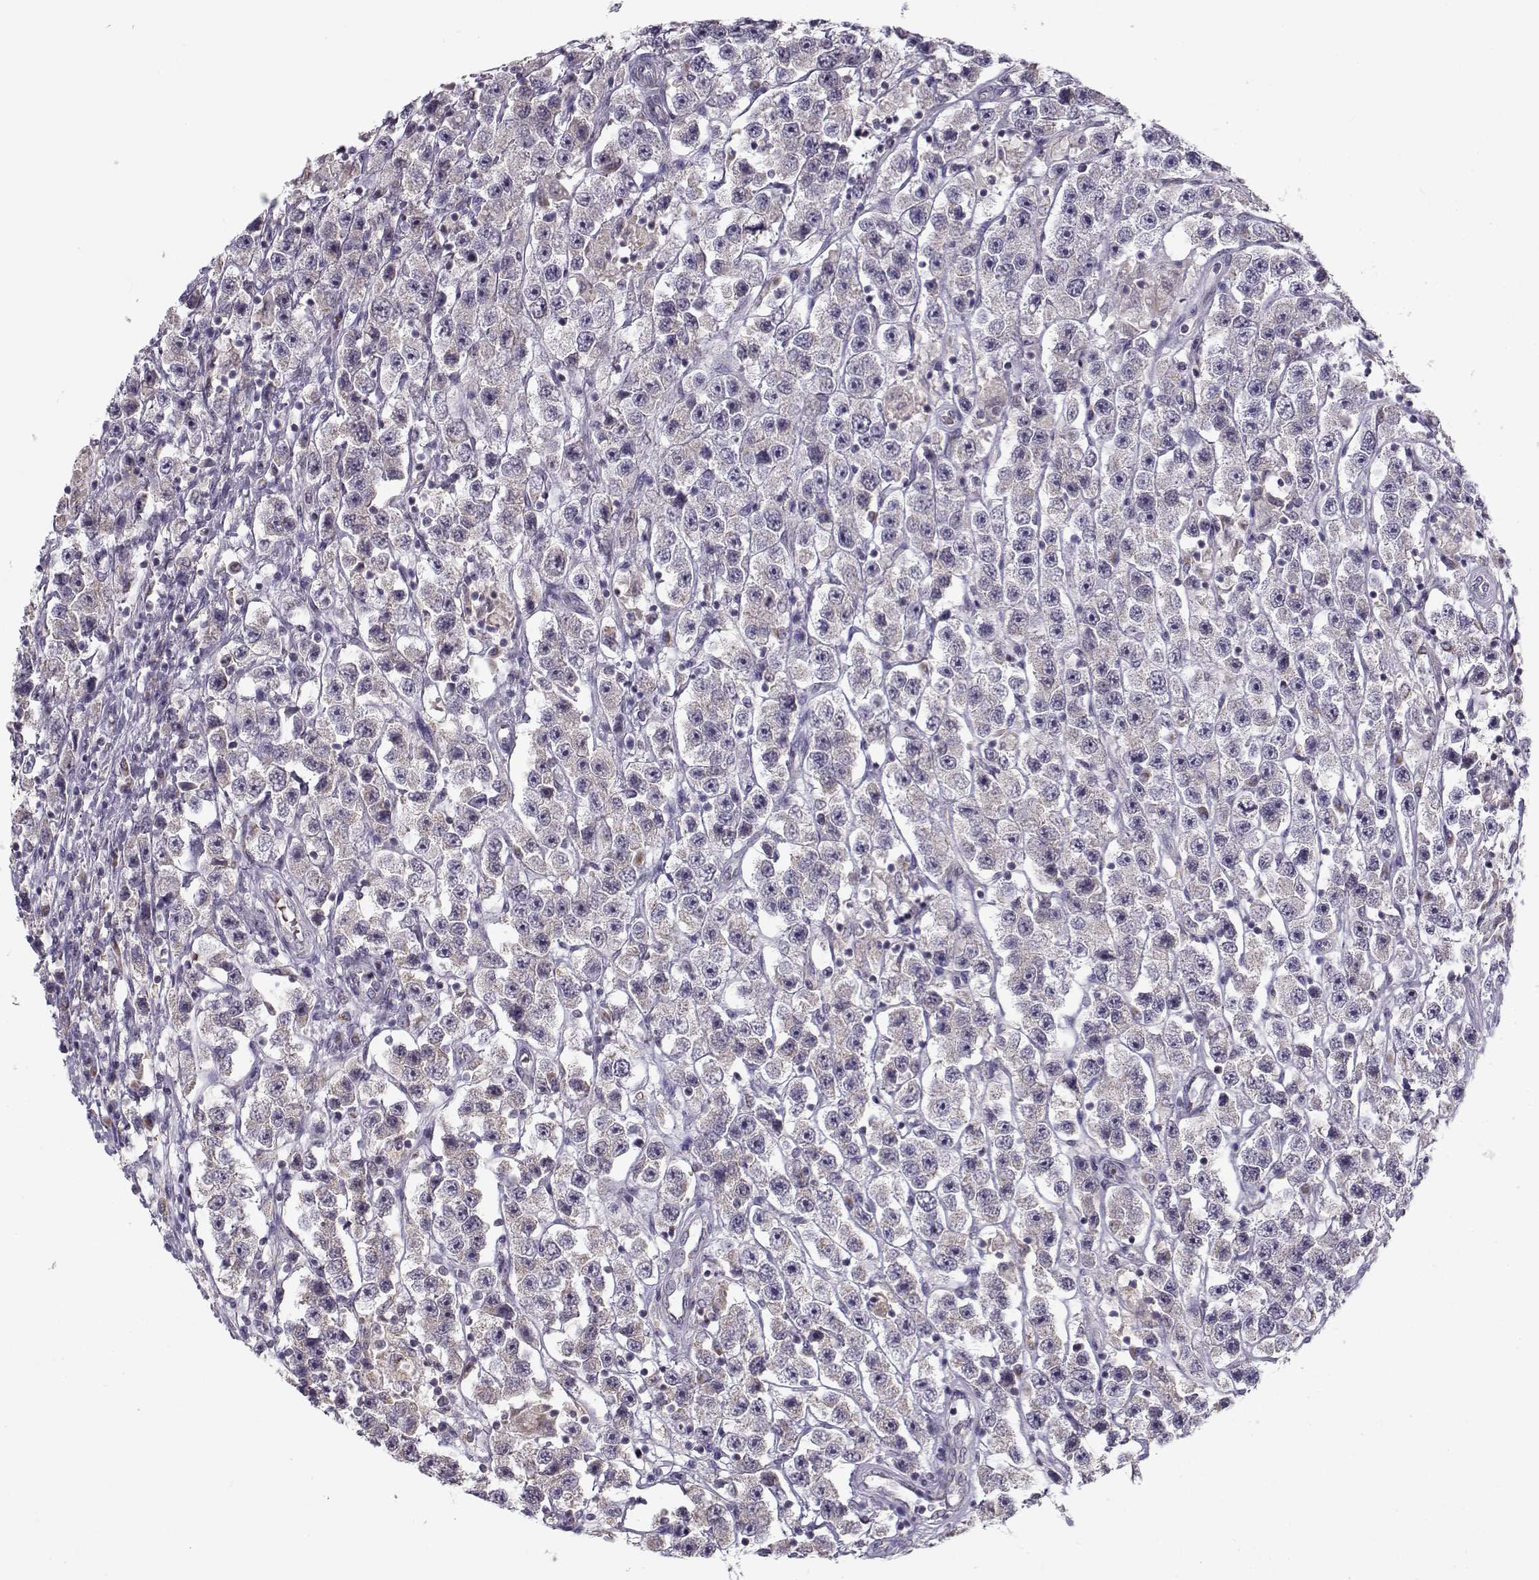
{"staining": {"intensity": "negative", "quantity": "none", "location": "none"}, "tissue": "testis cancer", "cell_type": "Tumor cells", "image_type": "cancer", "snomed": [{"axis": "morphology", "description": "Seminoma, NOS"}, {"axis": "topography", "description": "Testis"}], "caption": "Tumor cells show no significant staining in testis cancer (seminoma). The staining was performed using DAB (3,3'-diaminobenzidine) to visualize the protein expression in brown, while the nuclei were stained in blue with hematoxylin (Magnification: 20x).", "gene": "SLC4A5", "patient": {"sex": "male", "age": 45}}